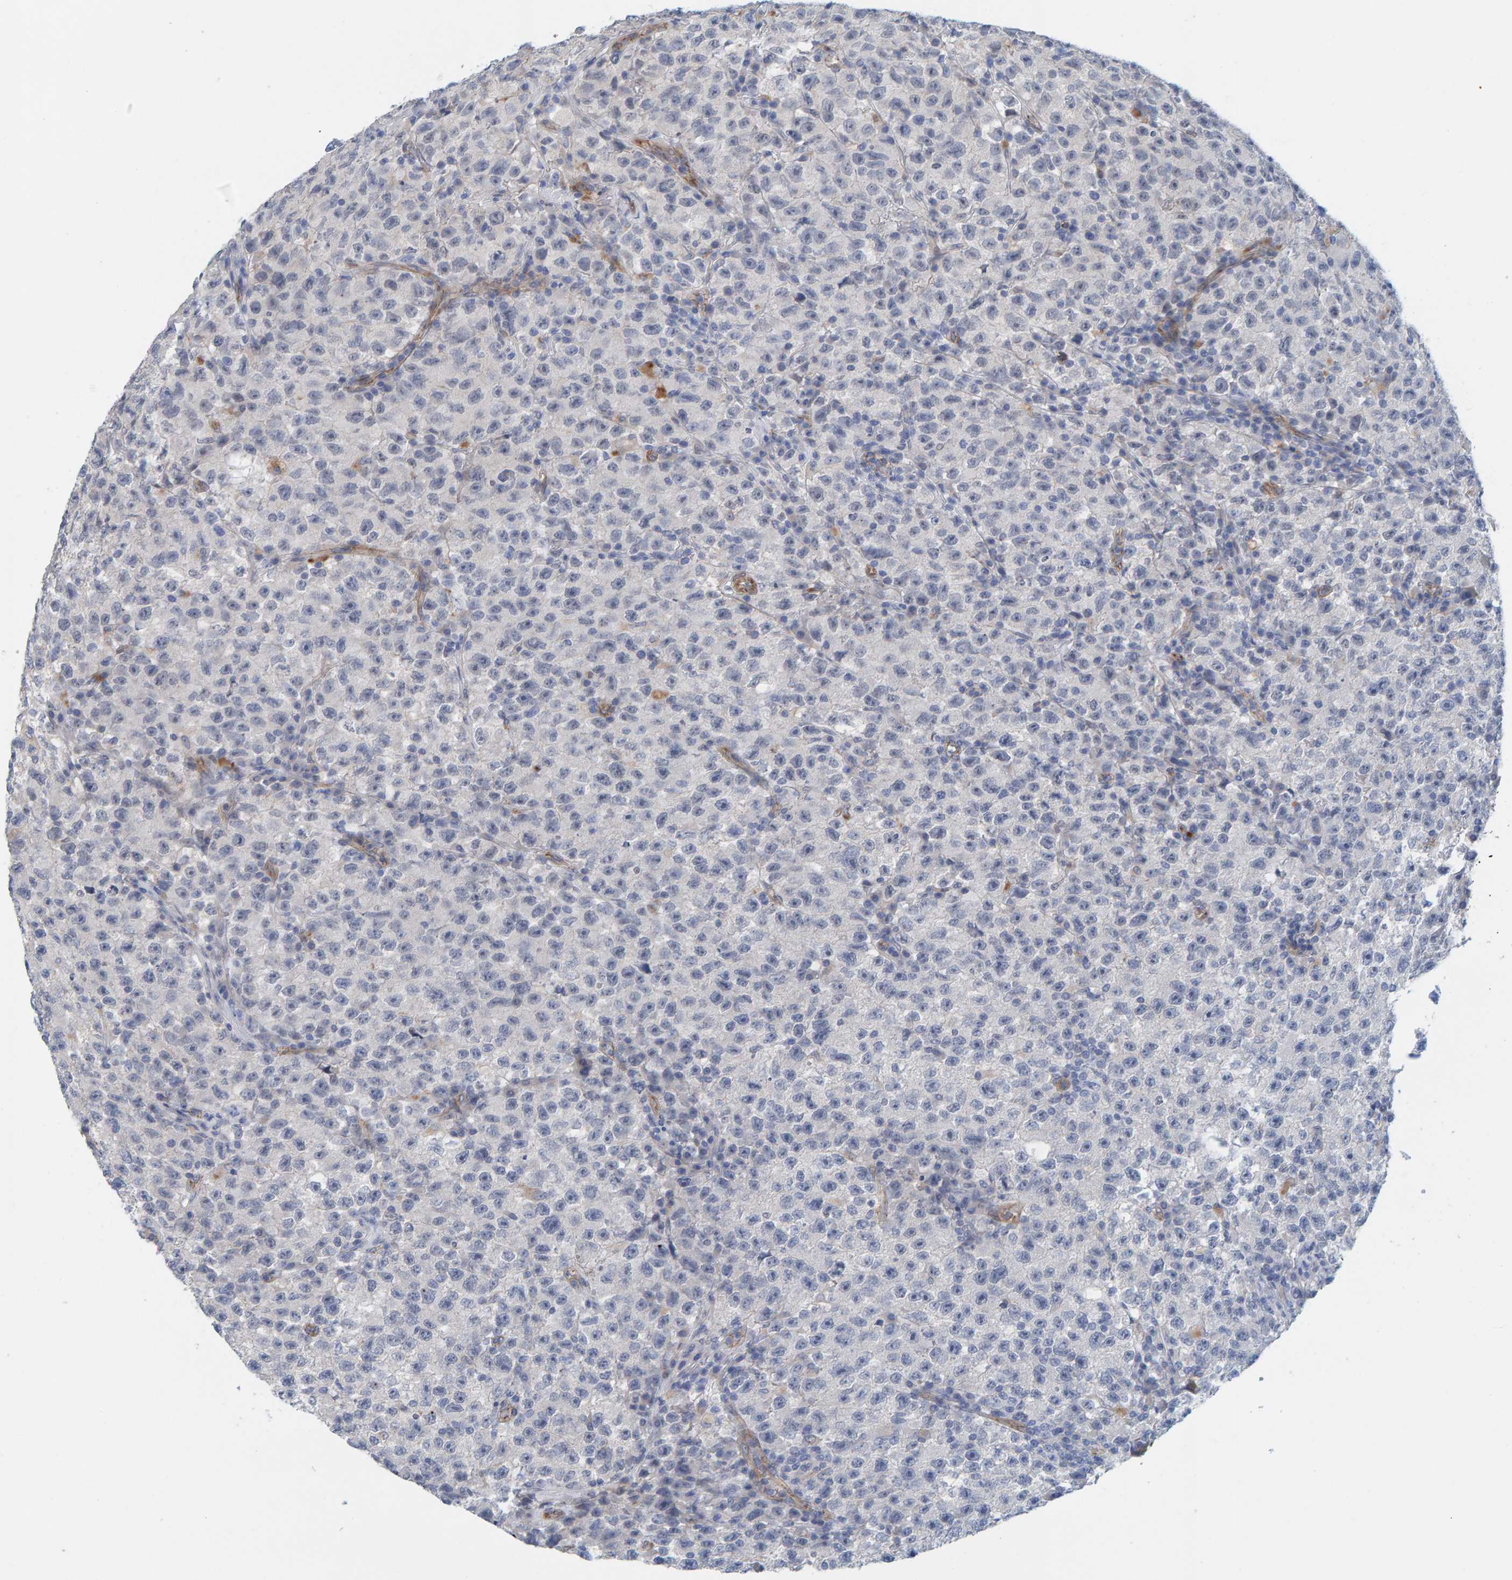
{"staining": {"intensity": "negative", "quantity": "none", "location": "none"}, "tissue": "testis cancer", "cell_type": "Tumor cells", "image_type": "cancer", "snomed": [{"axis": "morphology", "description": "Seminoma, NOS"}, {"axis": "topography", "description": "Testis"}], "caption": "The immunohistochemistry (IHC) photomicrograph has no significant expression in tumor cells of testis cancer tissue. (DAB (3,3'-diaminobenzidine) immunohistochemistry (IHC), high magnification).", "gene": "KRBA2", "patient": {"sex": "male", "age": 22}}